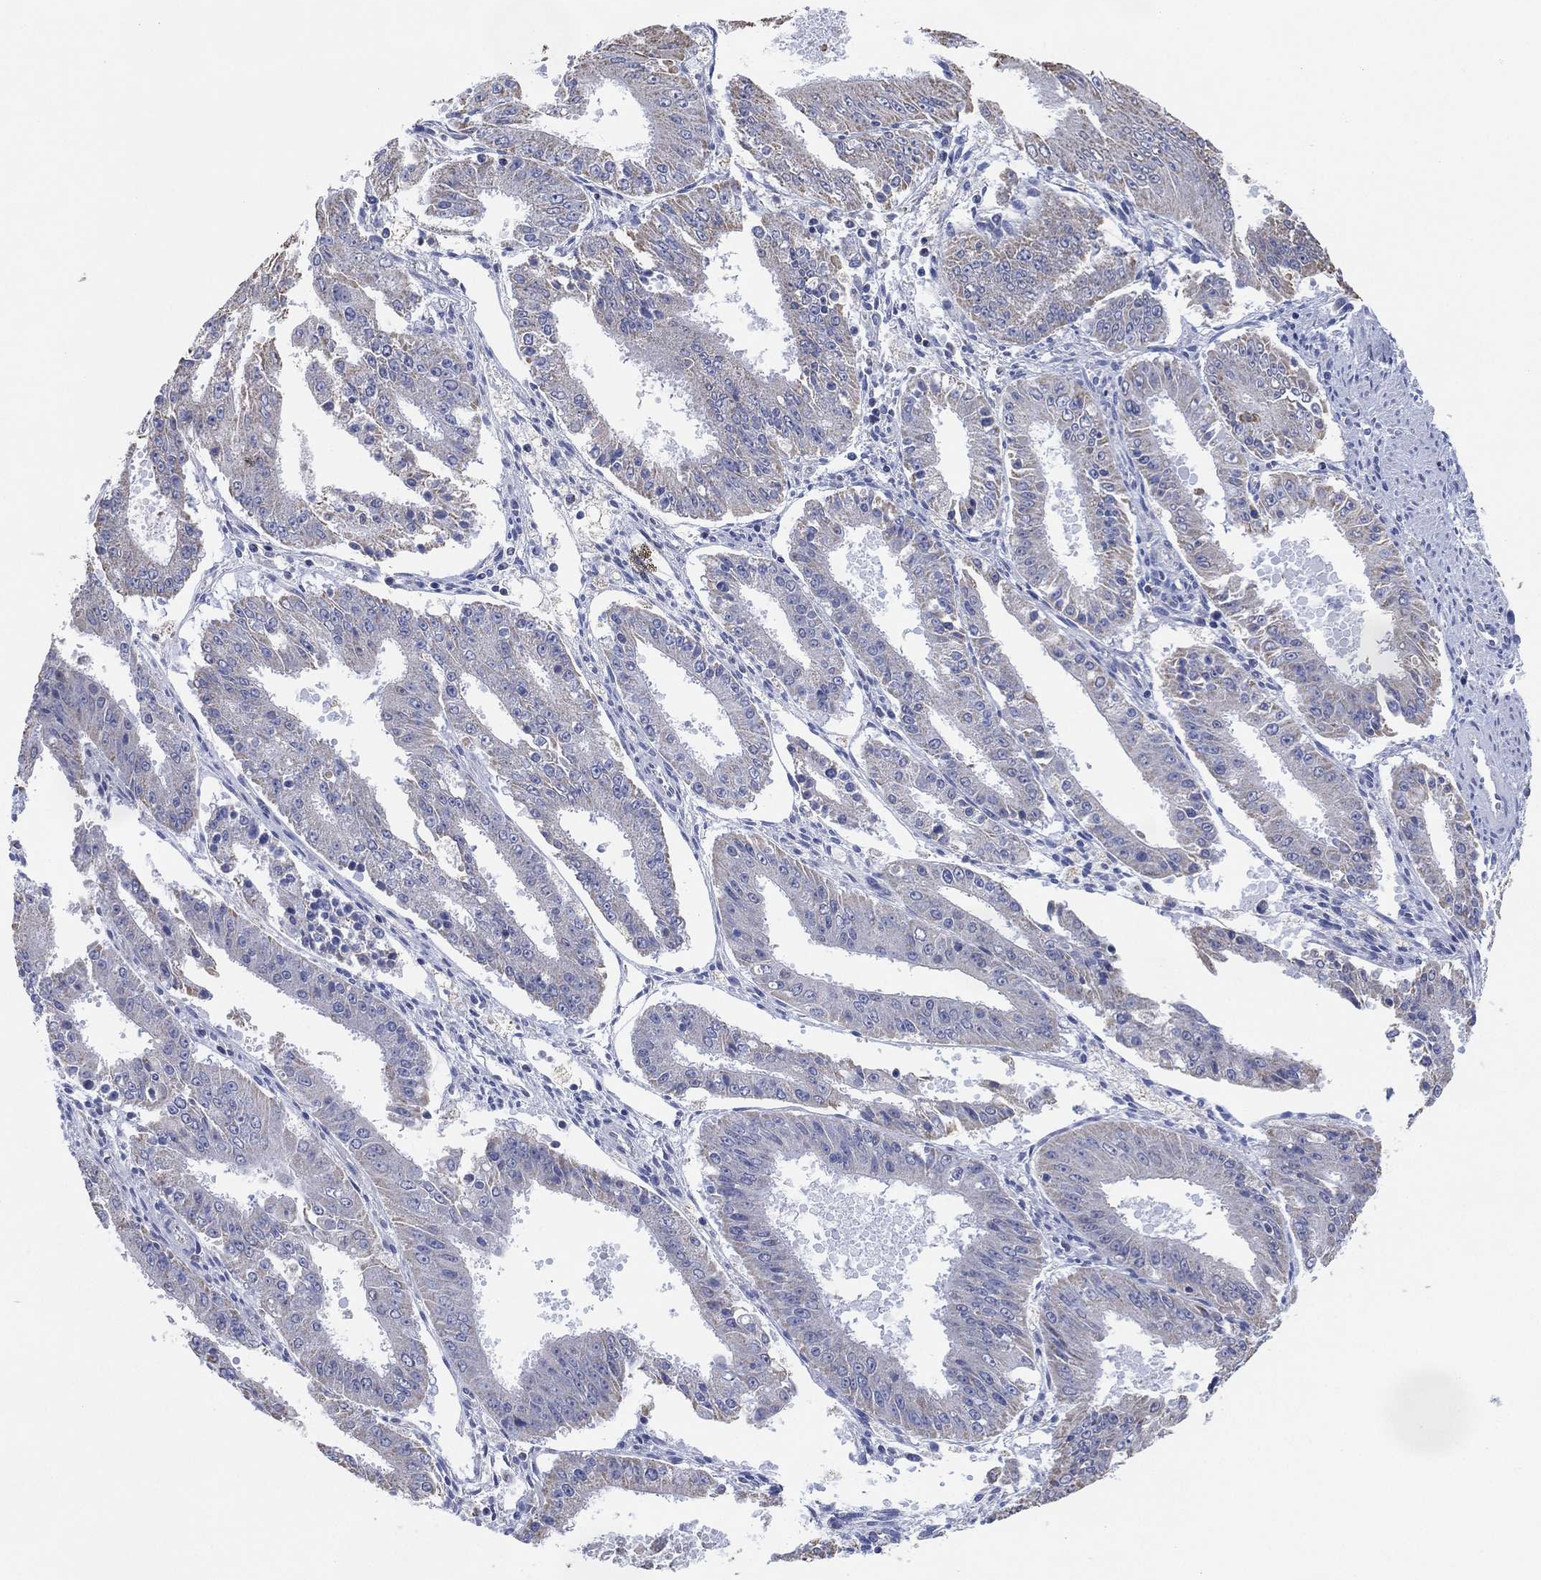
{"staining": {"intensity": "negative", "quantity": "none", "location": "none"}, "tissue": "ovarian cancer", "cell_type": "Tumor cells", "image_type": "cancer", "snomed": [{"axis": "morphology", "description": "Carcinoma, endometroid"}, {"axis": "topography", "description": "Ovary"}], "caption": "Tumor cells show no significant expression in ovarian cancer. (Brightfield microscopy of DAB immunohistochemistry at high magnification).", "gene": "CFTR", "patient": {"sex": "female", "age": 42}}